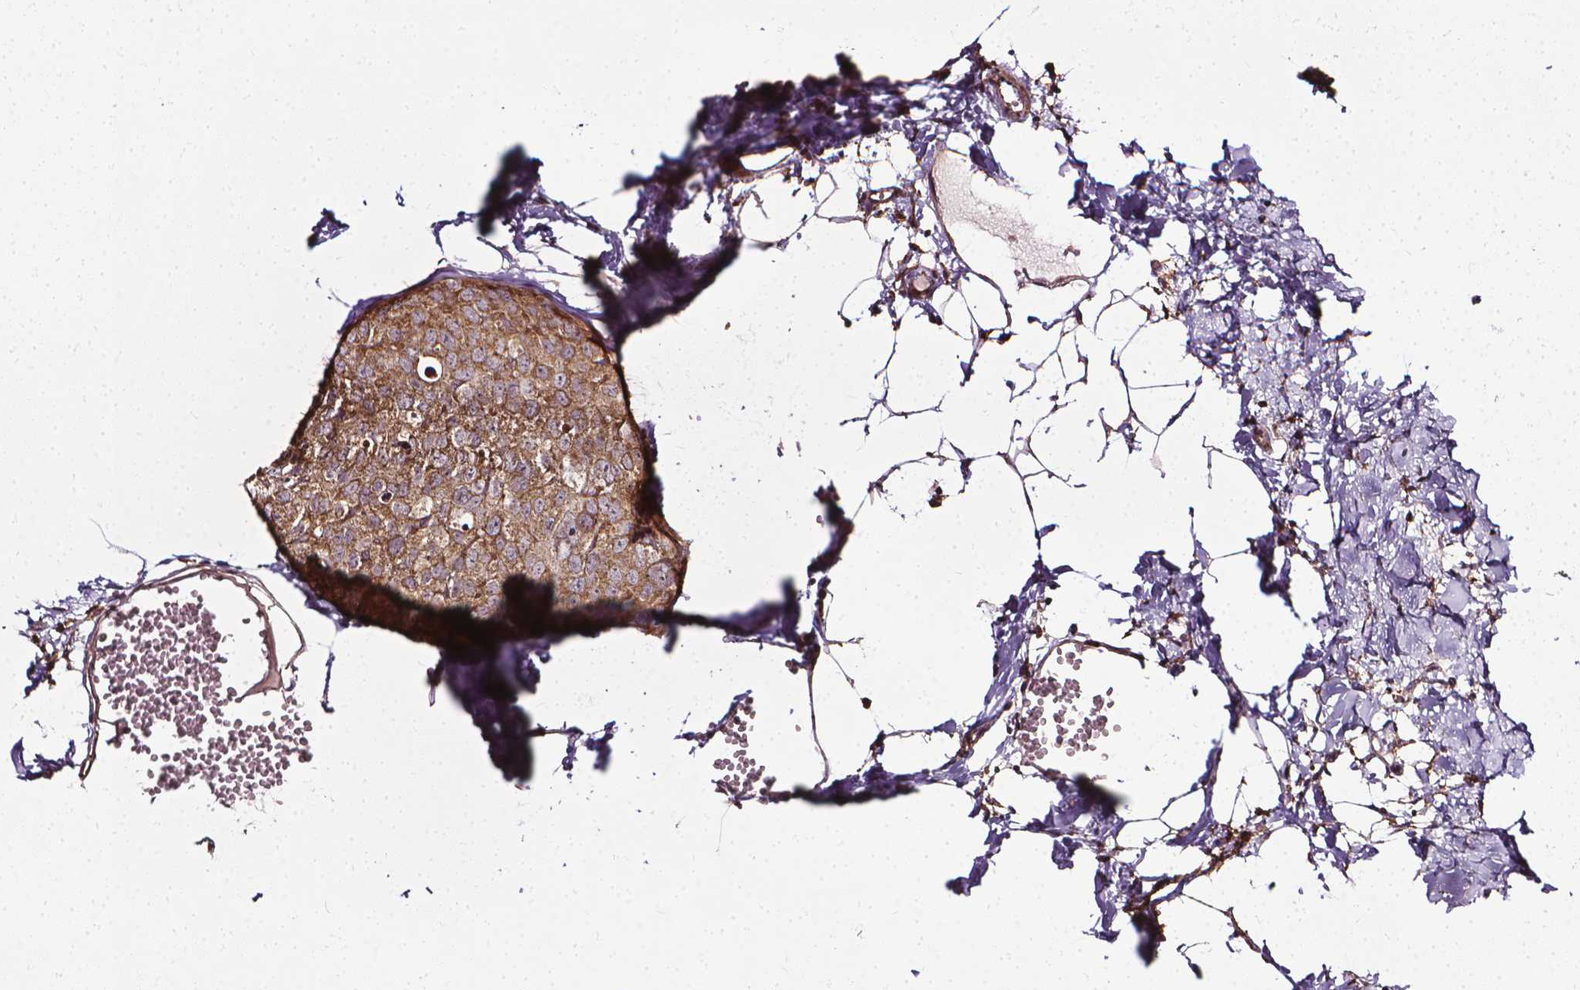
{"staining": {"intensity": "moderate", "quantity": ">75%", "location": "cytoplasmic/membranous"}, "tissue": "breast cancer", "cell_type": "Tumor cells", "image_type": "cancer", "snomed": [{"axis": "morphology", "description": "Duct carcinoma"}, {"axis": "topography", "description": "Breast"}], "caption": "Moderate cytoplasmic/membranous protein staining is present in about >75% of tumor cells in infiltrating ductal carcinoma (breast).", "gene": "PRAG1", "patient": {"sex": "female", "age": 38}}